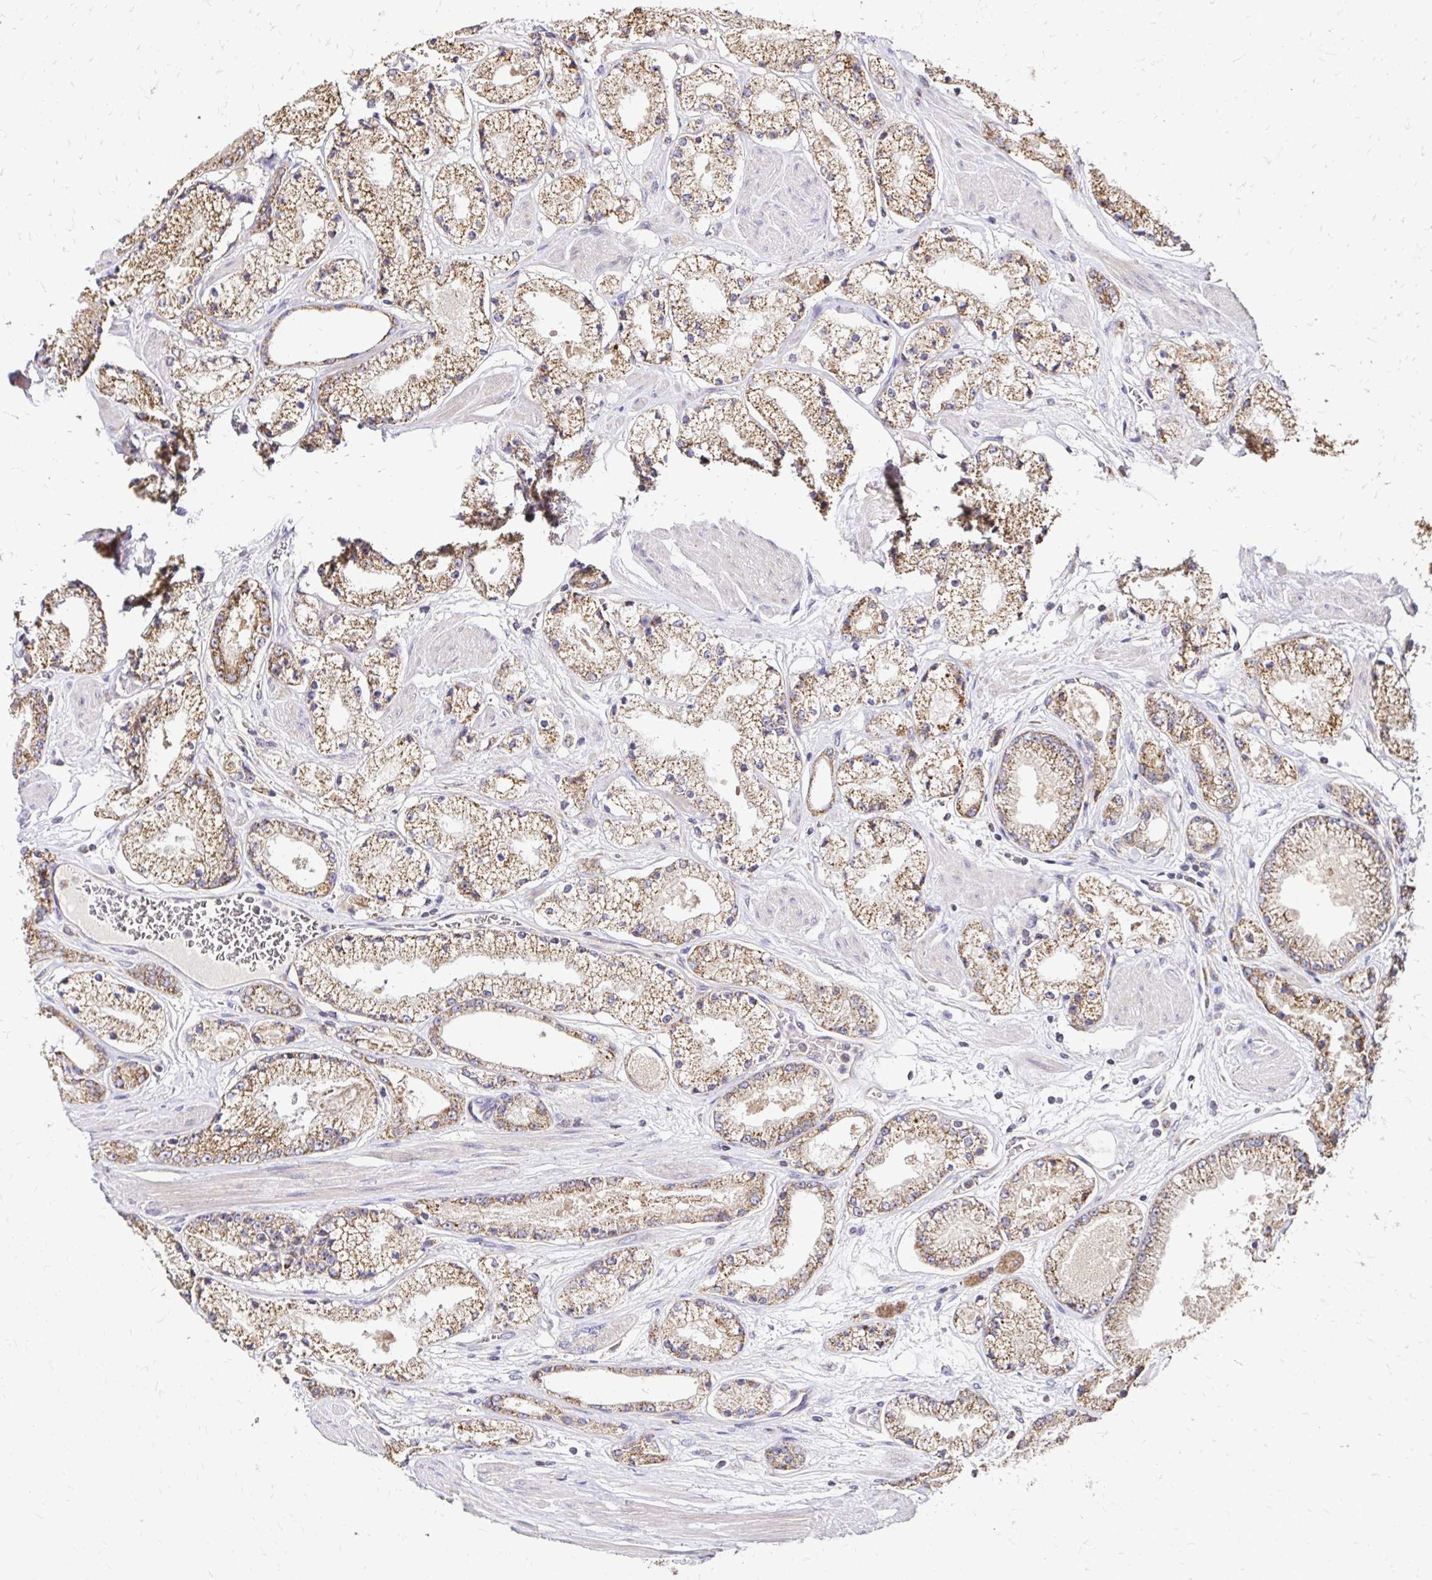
{"staining": {"intensity": "moderate", "quantity": ">75%", "location": "cytoplasmic/membranous"}, "tissue": "prostate cancer", "cell_type": "Tumor cells", "image_type": "cancer", "snomed": [{"axis": "morphology", "description": "Adenocarcinoma, High grade"}, {"axis": "topography", "description": "Prostate"}], "caption": "The photomicrograph reveals immunohistochemical staining of high-grade adenocarcinoma (prostate). There is moderate cytoplasmic/membranous expression is seen in approximately >75% of tumor cells.", "gene": "ZW10", "patient": {"sex": "male", "age": 63}}